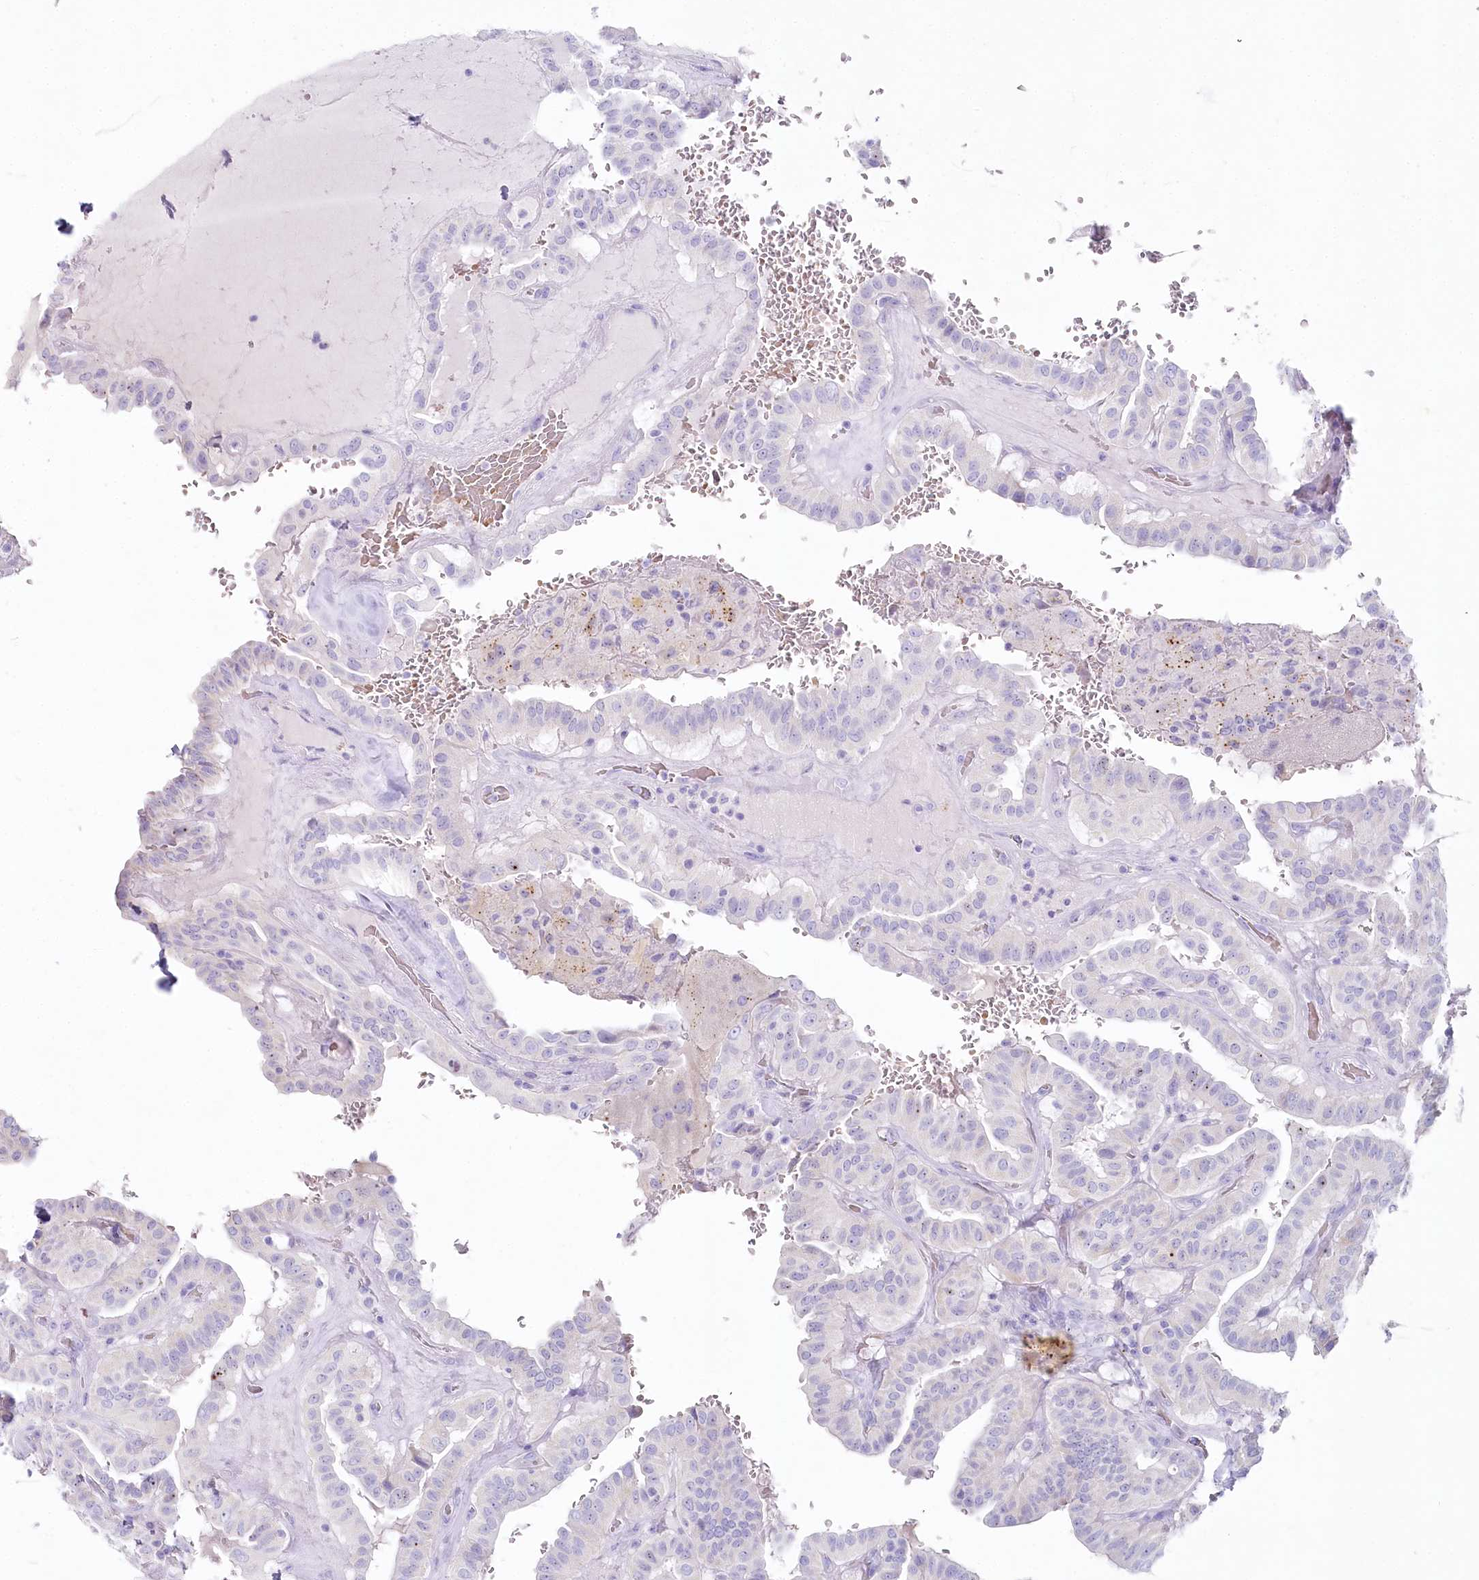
{"staining": {"intensity": "negative", "quantity": "none", "location": "none"}, "tissue": "thyroid cancer", "cell_type": "Tumor cells", "image_type": "cancer", "snomed": [{"axis": "morphology", "description": "Papillary adenocarcinoma, NOS"}, {"axis": "topography", "description": "Thyroid gland"}], "caption": "A micrograph of papillary adenocarcinoma (thyroid) stained for a protein exhibits no brown staining in tumor cells.", "gene": "IFIT5", "patient": {"sex": "male", "age": 77}}